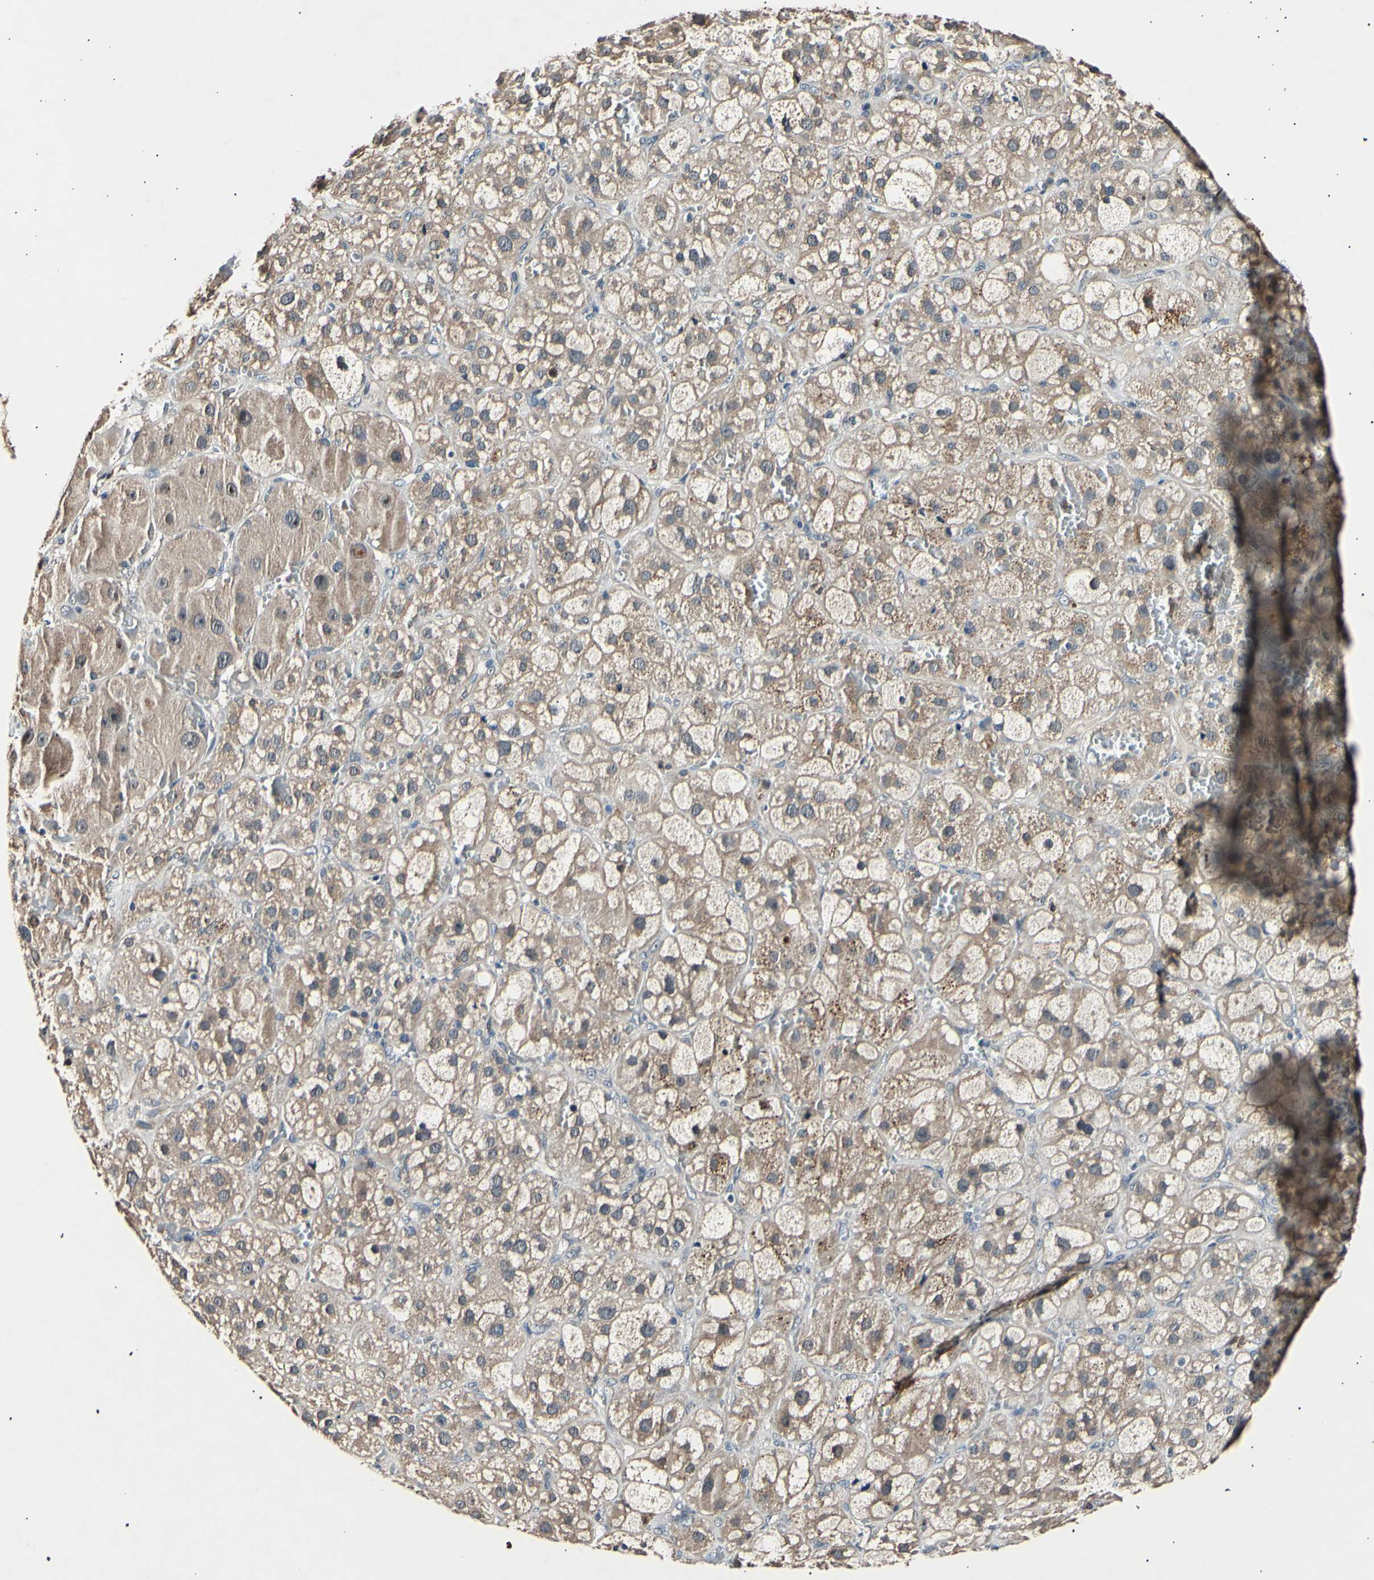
{"staining": {"intensity": "moderate", "quantity": "25%-75%", "location": "cytoplasmic/membranous,nuclear"}, "tissue": "adrenal gland", "cell_type": "Glandular cells", "image_type": "normal", "snomed": [{"axis": "morphology", "description": "Normal tissue, NOS"}, {"axis": "topography", "description": "Adrenal gland"}], "caption": "Immunohistochemistry (IHC) histopathology image of unremarkable adrenal gland: human adrenal gland stained using immunohistochemistry (IHC) exhibits medium levels of moderate protein expression localized specifically in the cytoplasmic/membranous,nuclear of glandular cells, appearing as a cytoplasmic/membranous,nuclear brown color.", "gene": "ADCY3", "patient": {"sex": "female", "age": 47}}